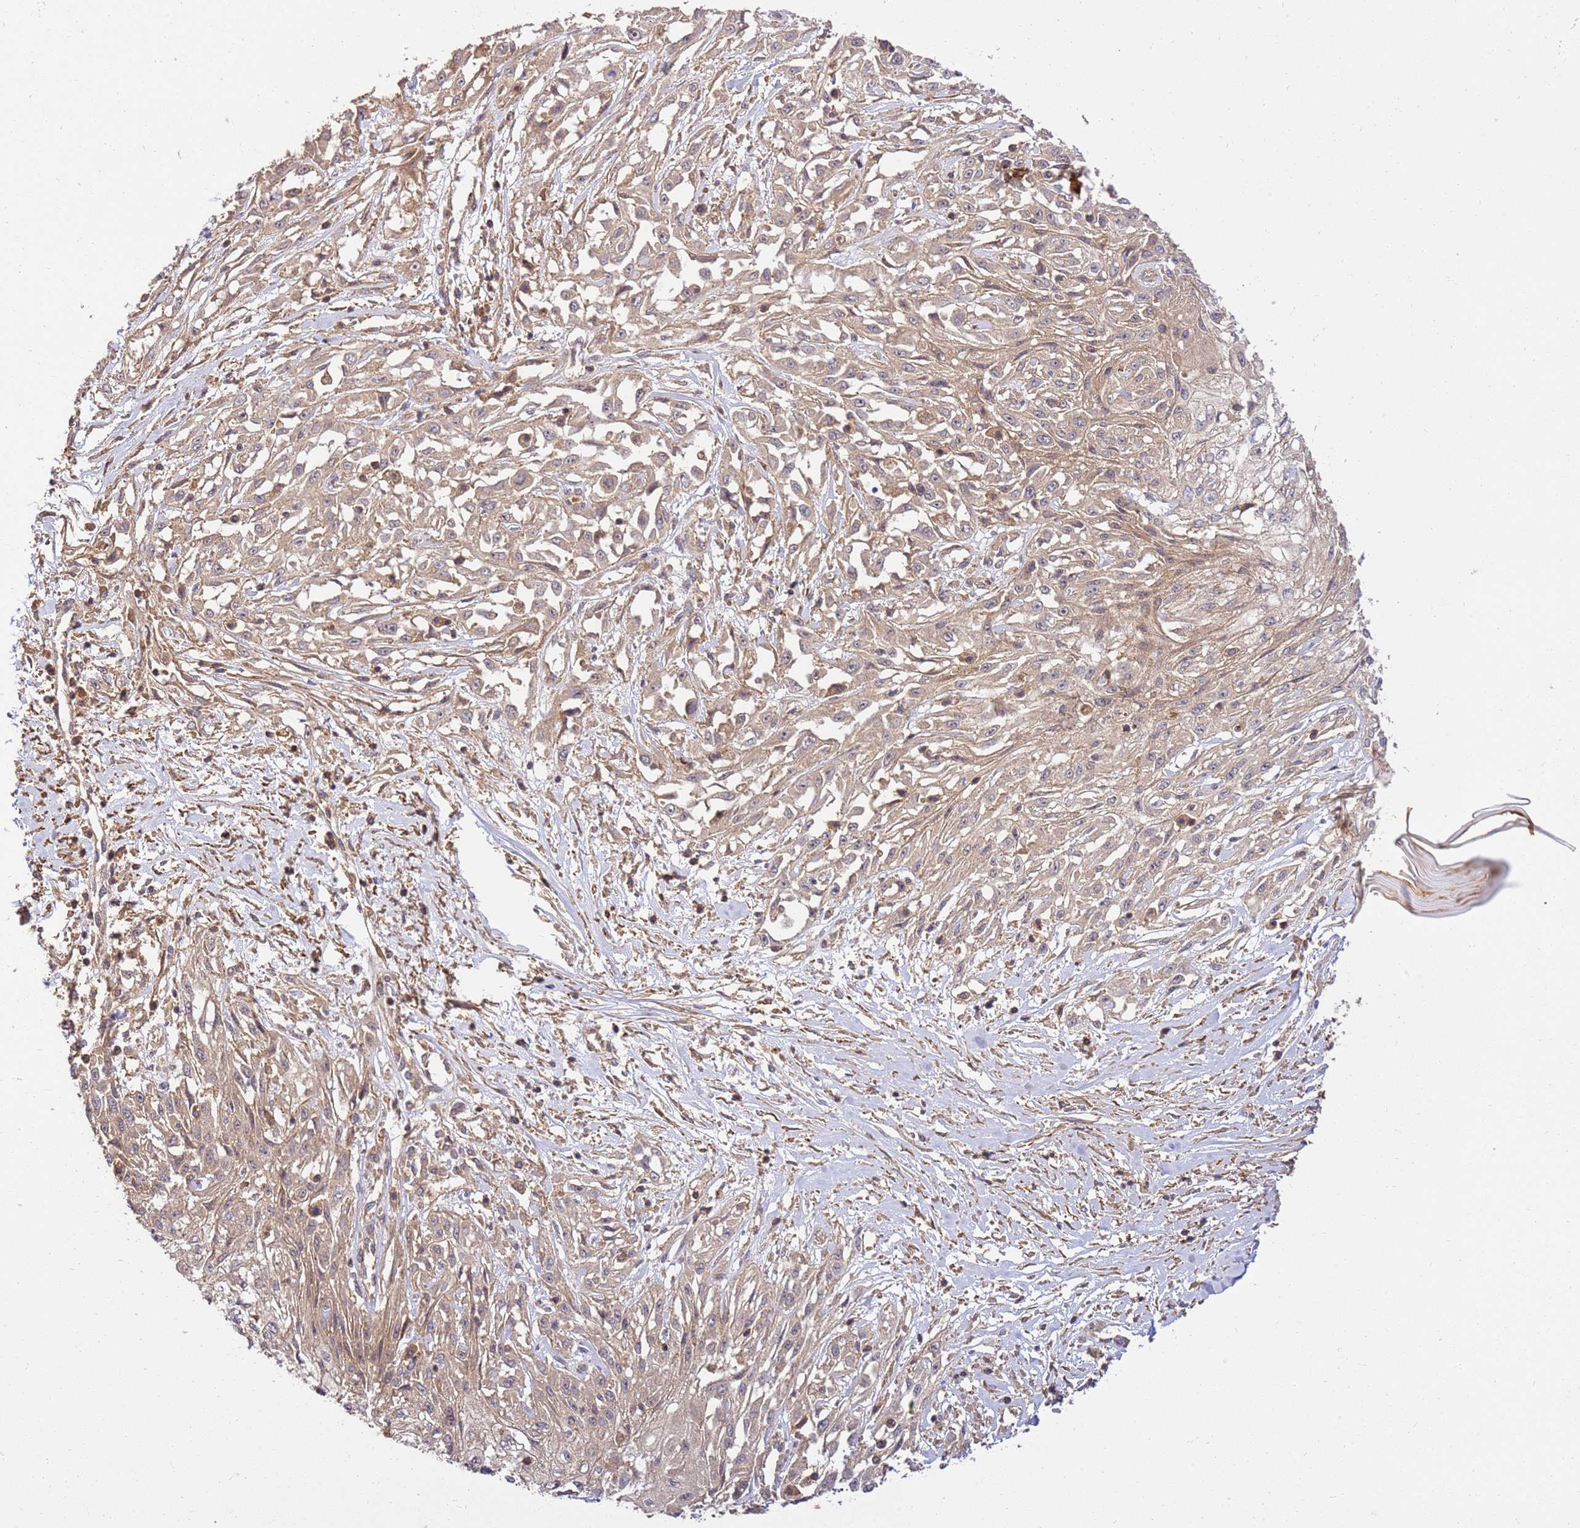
{"staining": {"intensity": "weak", "quantity": "25%-75%", "location": "cytoplasmic/membranous"}, "tissue": "skin cancer", "cell_type": "Tumor cells", "image_type": "cancer", "snomed": [{"axis": "morphology", "description": "Squamous cell carcinoma, NOS"}, {"axis": "morphology", "description": "Squamous cell carcinoma, metastatic, NOS"}, {"axis": "topography", "description": "Skin"}, {"axis": "topography", "description": "Lymph node"}], "caption": "Protein staining of skin squamous cell carcinoma tissue displays weak cytoplasmic/membranous staining in about 25%-75% of tumor cells.", "gene": "GAREM1", "patient": {"sex": "male", "age": 75}}